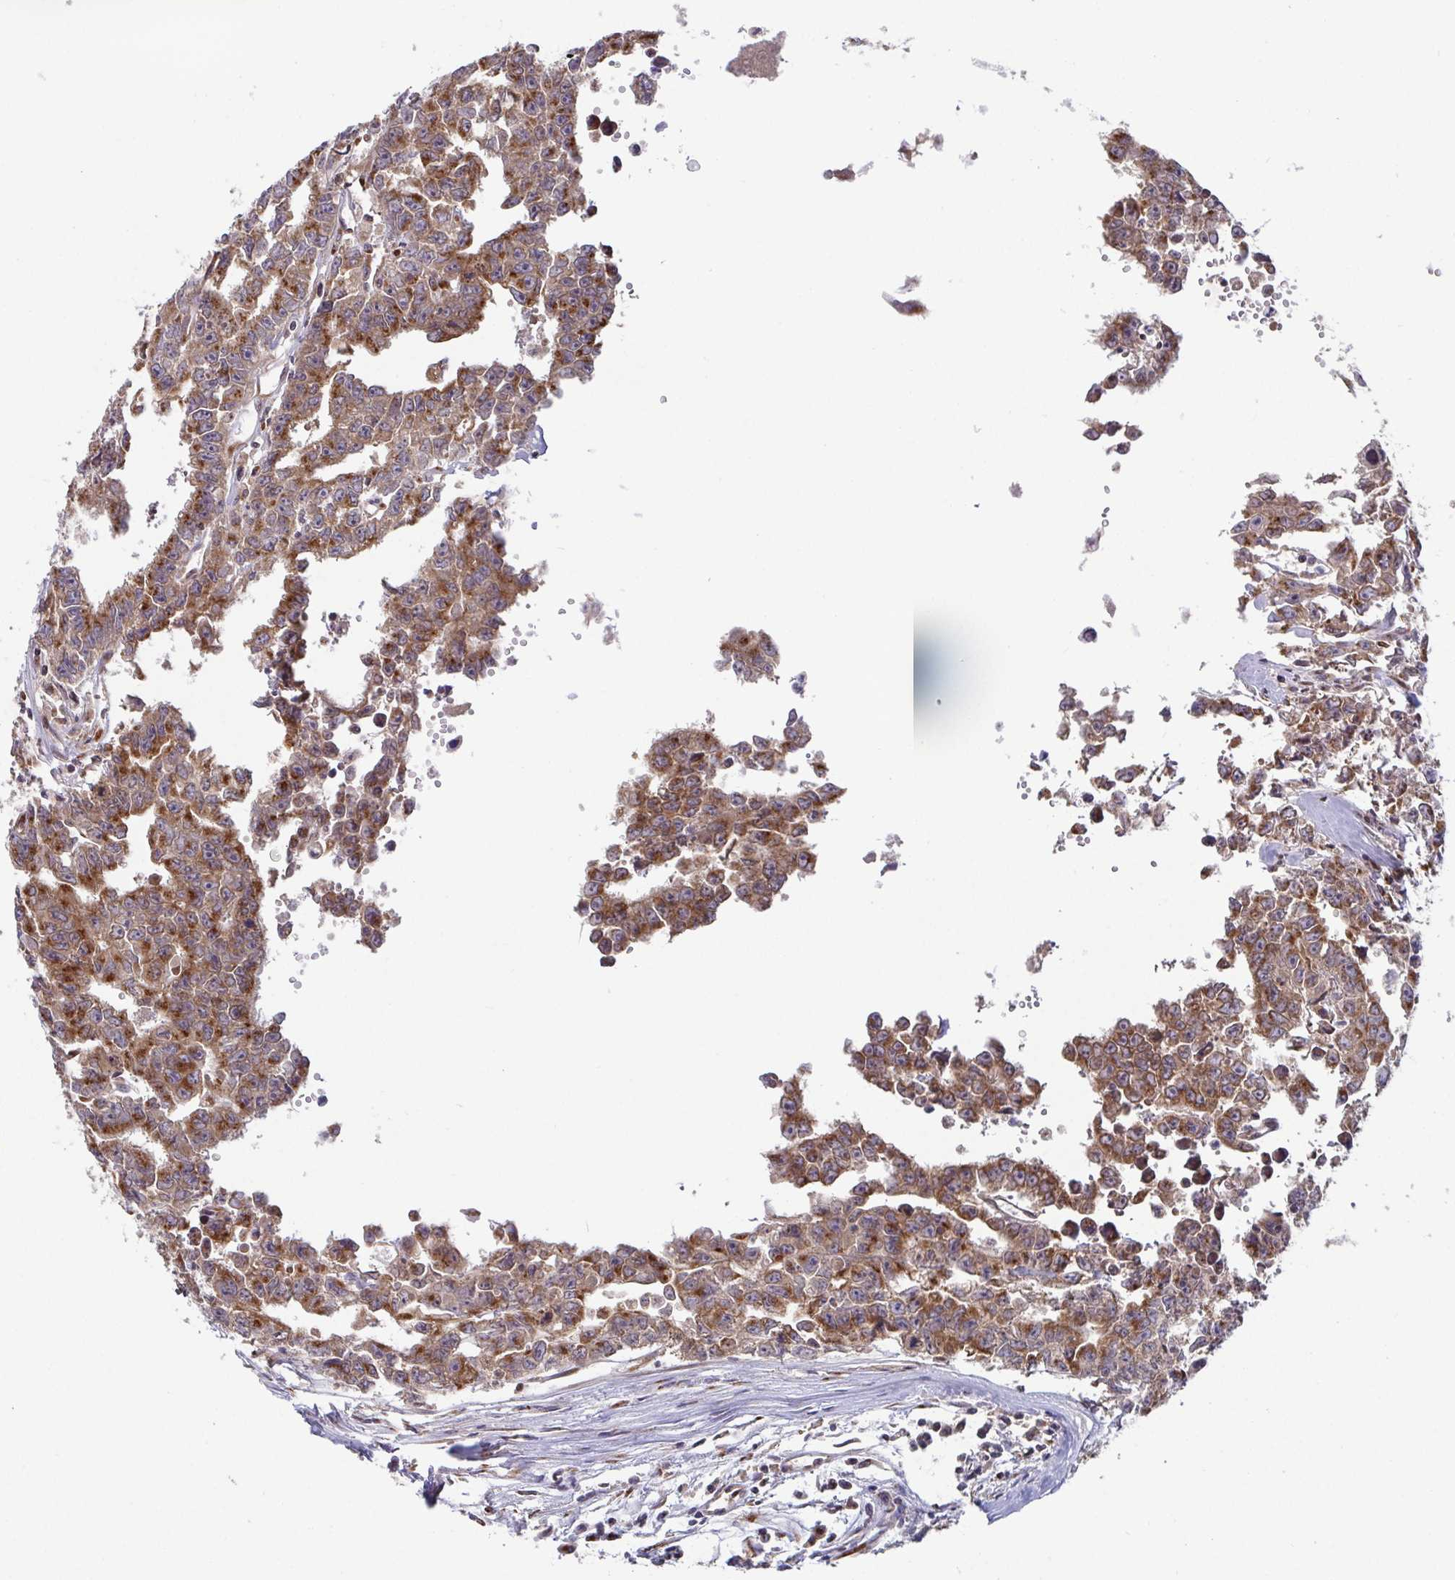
{"staining": {"intensity": "moderate", "quantity": ">75%", "location": "cytoplasmic/membranous"}, "tissue": "testis cancer", "cell_type": "Tumor cells", "image_type": "cancer", "snomed": [{"axis": "morphology", "description": "Carcinoma, Embryonal, NOS"}, {"axis": "morphology", "description": "Teratoma, malignant, NOS"}, {"axis": "topography", "description": "Testis"}], "caption": "Immunohistochemical staining of testis cancer (teratoma (malignant)) displays medium levels of moderate cytoplasmic/membranous expression in approximately >75% of tumor cells.", "gene": "ATP5MJ", "patient": {"sex": "male", "age": 24}}